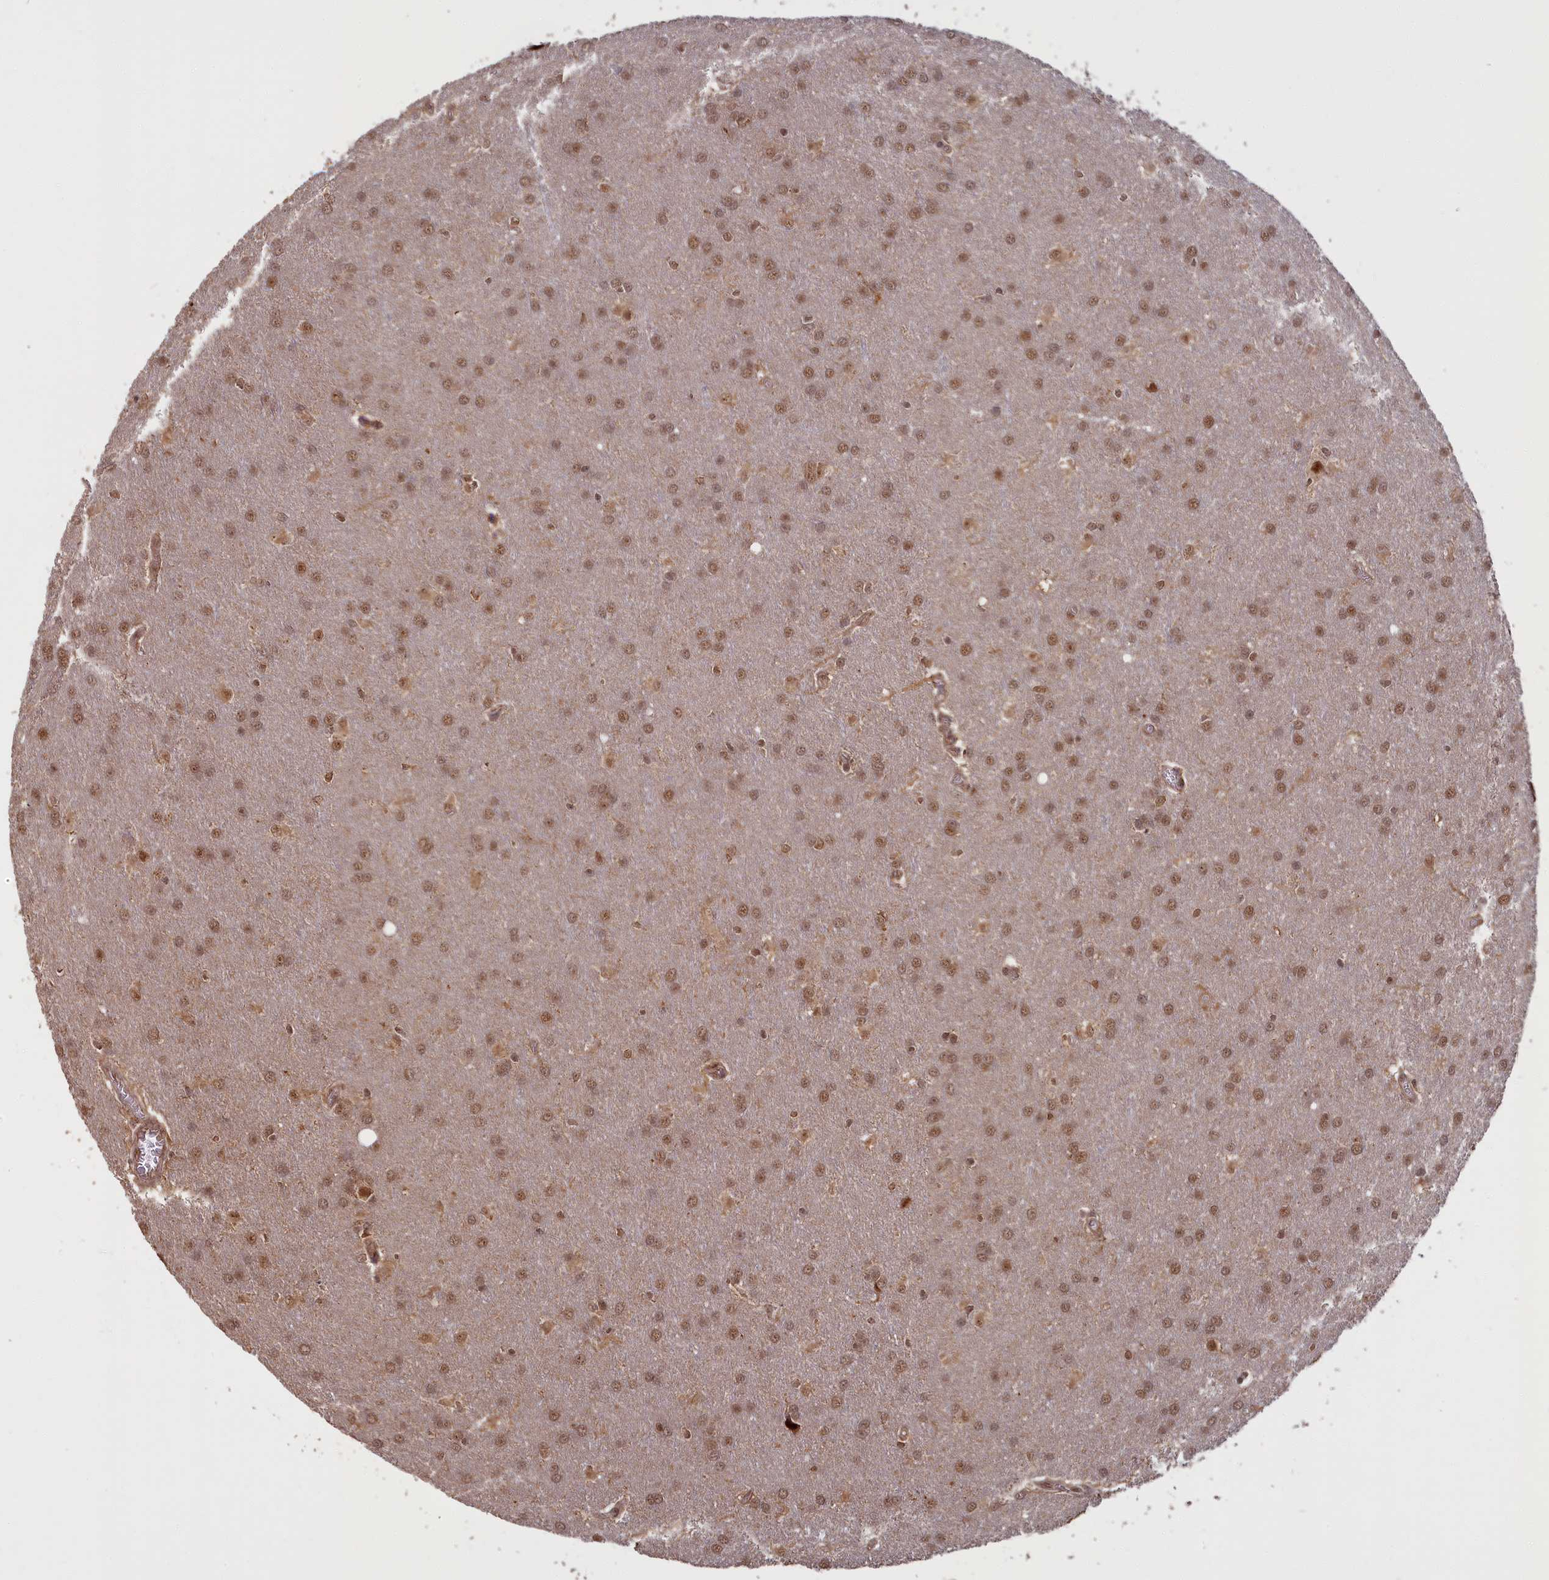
{"staining": {"intensity": "moderate", "quantity": ">75%", "location": "nuclear"}, "tissue": "glioma", "cell_type": "Tumor cells", "image_type": "cancer", "snomed": [{"axis": "morphology", "description": "Glioma, malignant, Low grade"}, {"axis": "topography", "description": "Brain"}], "caption": "This histopathology image displays malignant low-grade glioma stained with immunohistochemistry (IHC) to label a protein in brown. The nuclear of tumor cells show moderate positivity for the protein. Nuclei are counter-stained blue.", "gene": "HIF3A", "patient": {"sex": "female", "age": 32}}